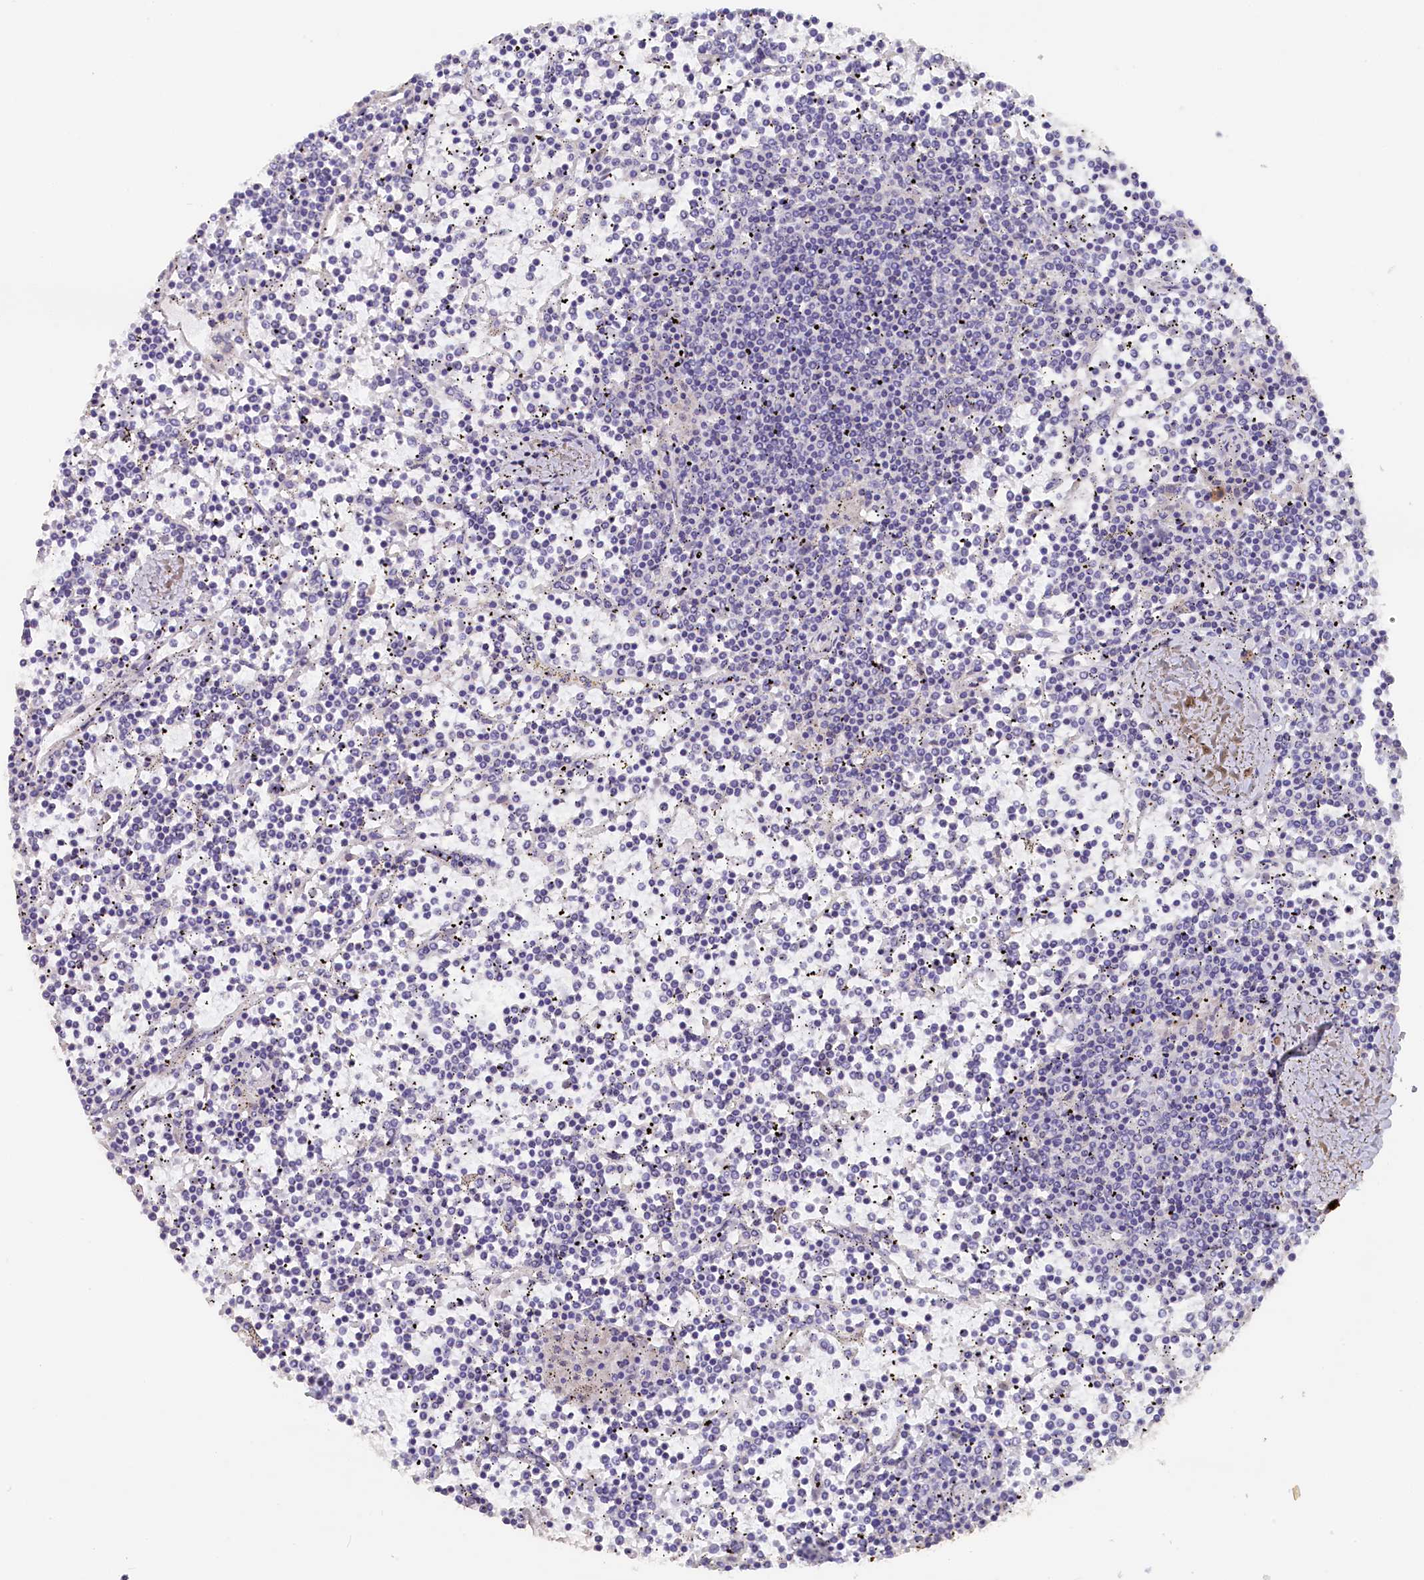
{"staining": {"intensity": "negative", "quantity": "none", "location": "none"}, "tissue": "lymphoma", "cell_type": "Tumor cells", "image_type": "cancer", "snomed": [{"axis": "morphology", "description": "Malignant lymphoma, non-Hodgkin's type, Low grade"}, {"axis": "topography", "description": "Spleen"}], "caption": "High power microscopy micrograph of an immunohistochemistry (IHC) photomicrograph of lymphoma, revealing no significant expression in tumor cells.", "gene": "ZSWIM4", "patient": {"sex": "female", "age": 19}}